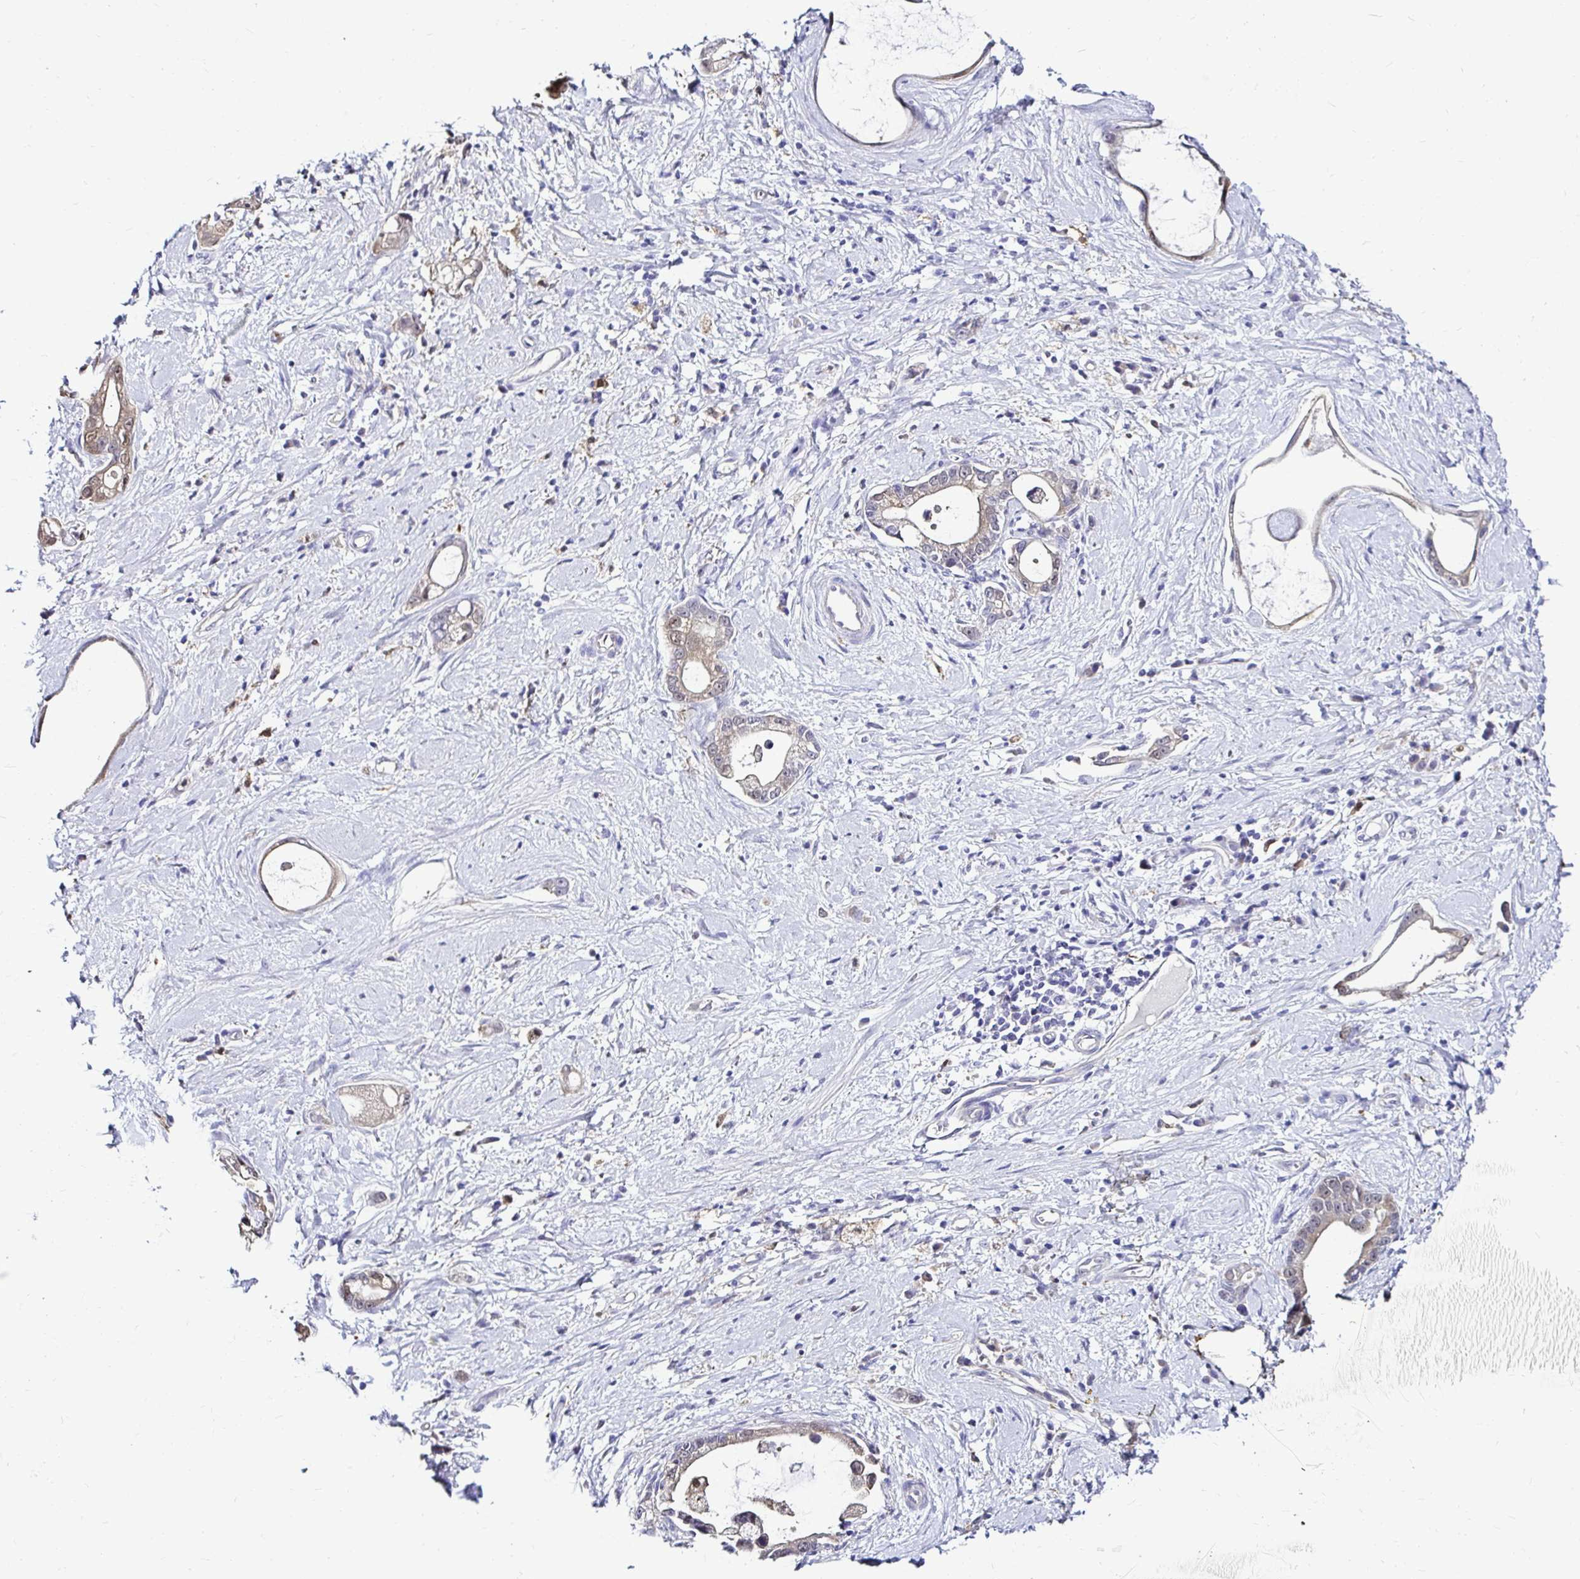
{"staining": {"intensity": "weak", "quantity": "25%-75%", "location": "cytoplasmic/membranous,nuclear"}, "tissue": "stomach cancer", "cell_type": "Tumor cells", "image_type": "cancer", "snomed": [{"axis": "morphology", "description": "Adenocarcinoma, NOS"}, {"axis": "topography", "description": "Stomach"}], "caption": "Tumor cells demonstrate low levels of weak cytoplasmic/membranous and nuclear positivity in about 25%-75% of cells in human adenocarcinoma (stomach).", "gene": "IDH1", "patient": {"sex": "male", "age": 55}}